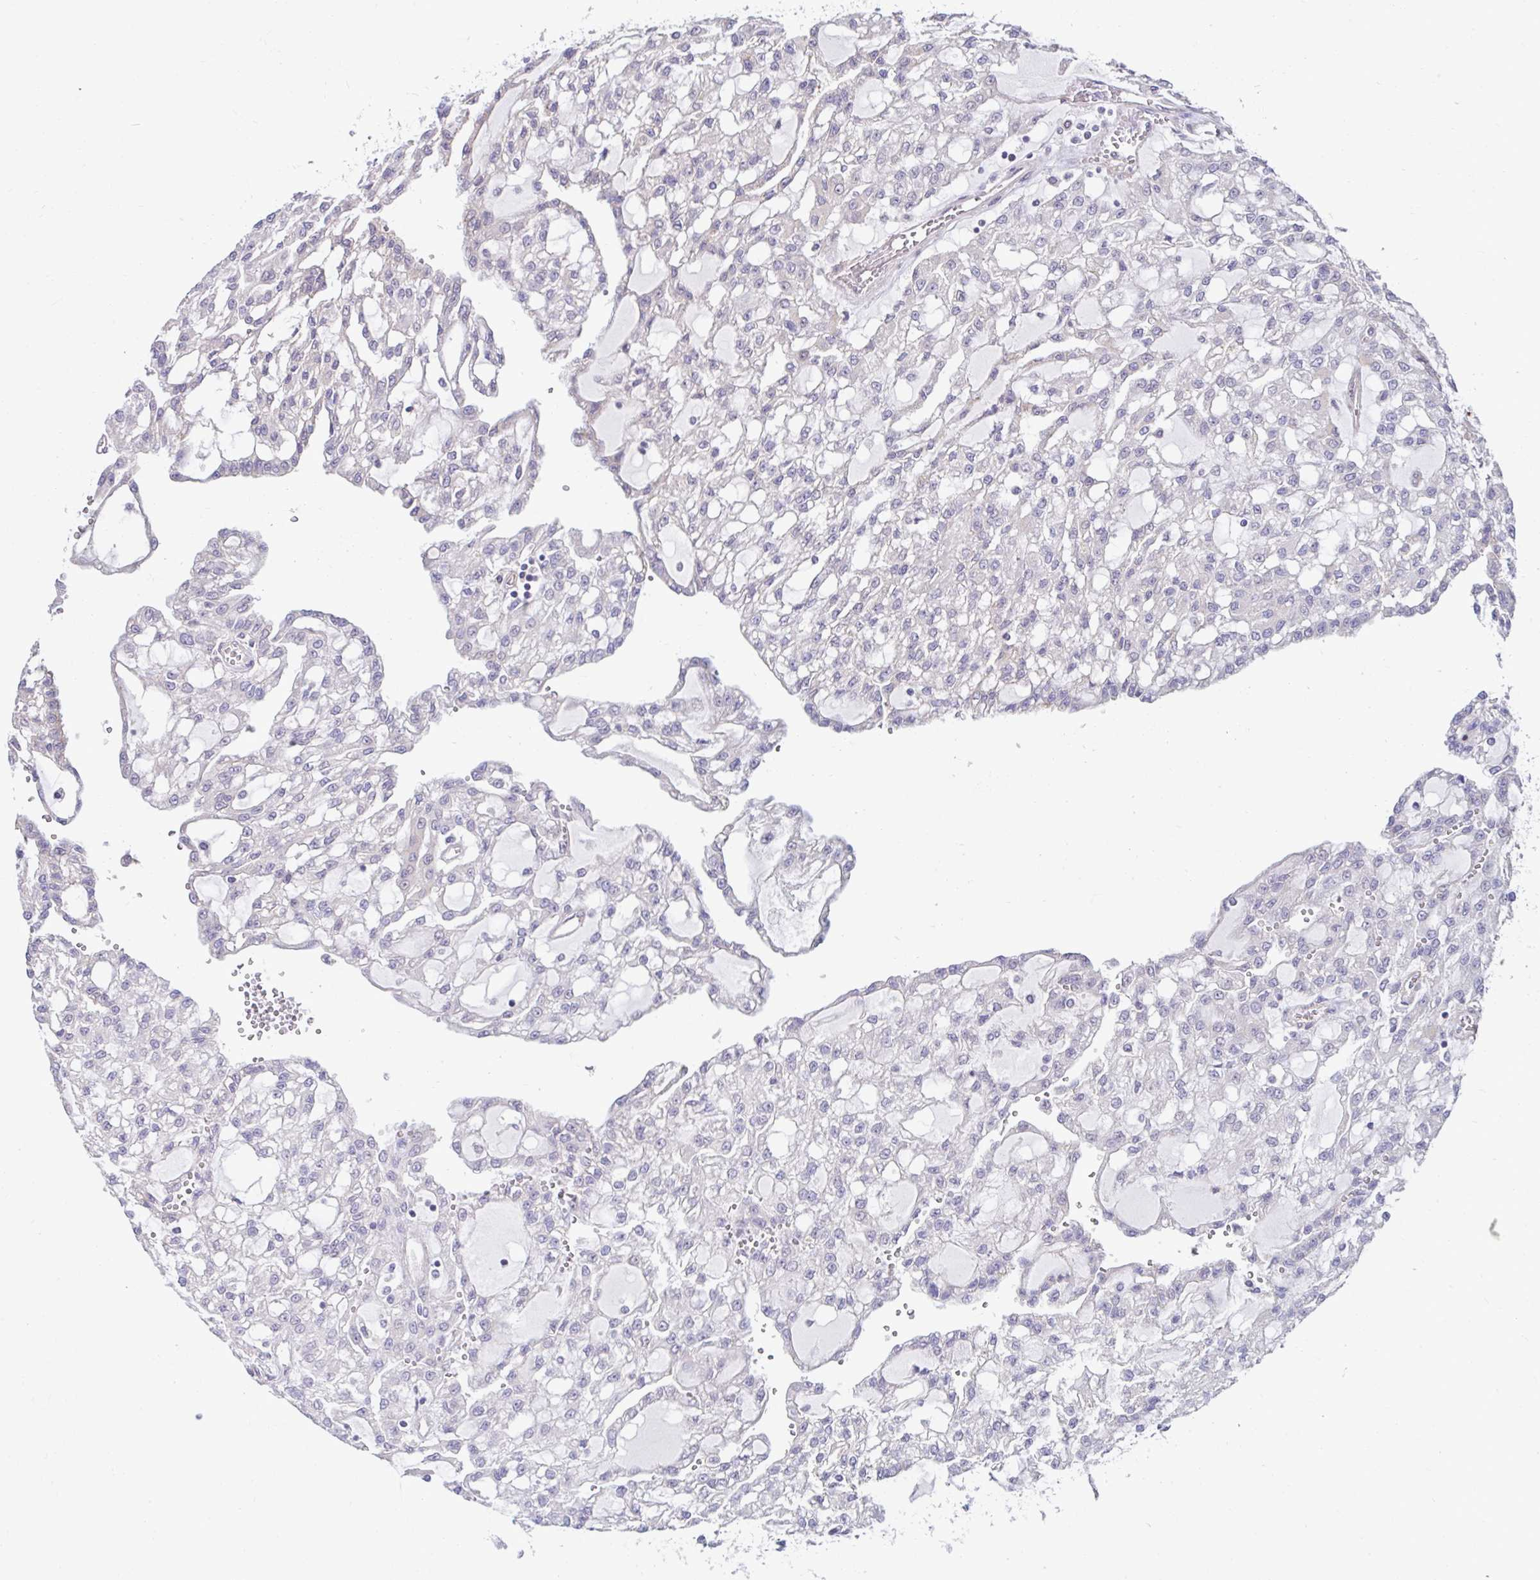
{"staining": {"intensity": "negative", "quantity": "none", "location": "none"}, "tissue": "renal cancer", "cell_type": "Tumor cells", "image_type": "cancer", "snomed": [{"axis": "morphology", "description": "Adenocarcinoma, NOS"}, {"axis": "topography", "description": "Kidney"}], "caption": "This photomicrograph is of renal cancer (adenocarcinoma) stained with immunohistochemistry to label a protein in brown with the nuclei are counter-stained blue. There is no staining in tumor cells.", "gene": "NT5C1B", "patient": {"sex": "male", "age": 63}}